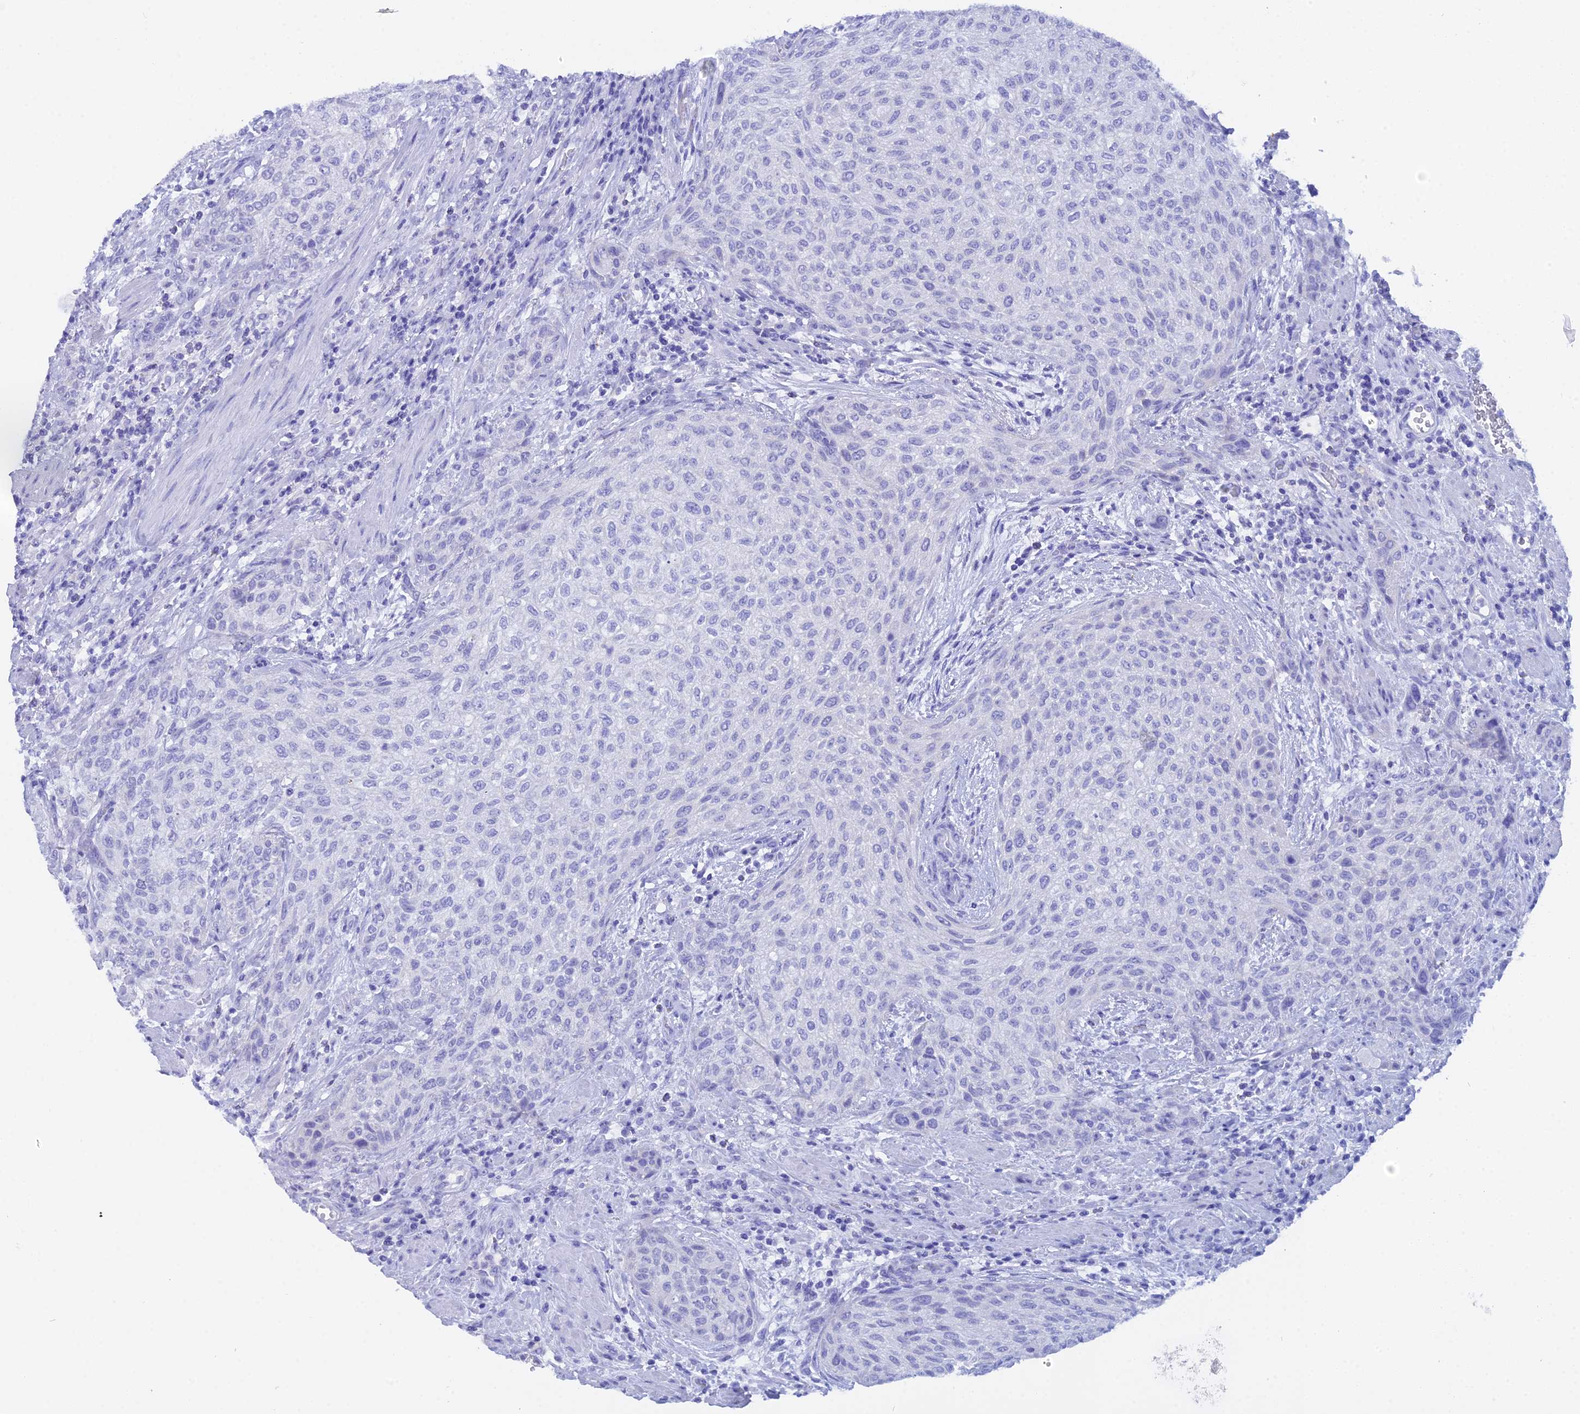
{"staining": {"intensity": "negative", "quantity": "none", "location": "none"}, "tissue": "urothelial cancer", "cell_type": "Tumor cells", "image_type": "cancer", "snomed": [{"axis": "morphology", "description": "Urothelial carcinoma, High grade"}, {"axis": "topography", "description": "Urinary bladder"}], "caption": "This image is of urothelial cancer stained with immunohistochemistry to label a protein in brown with the nuclei are counter-stained blue. There is no staining in tumor cells.", "gene": "REG1A", "patient": {"sex": "male", "age": 35}}